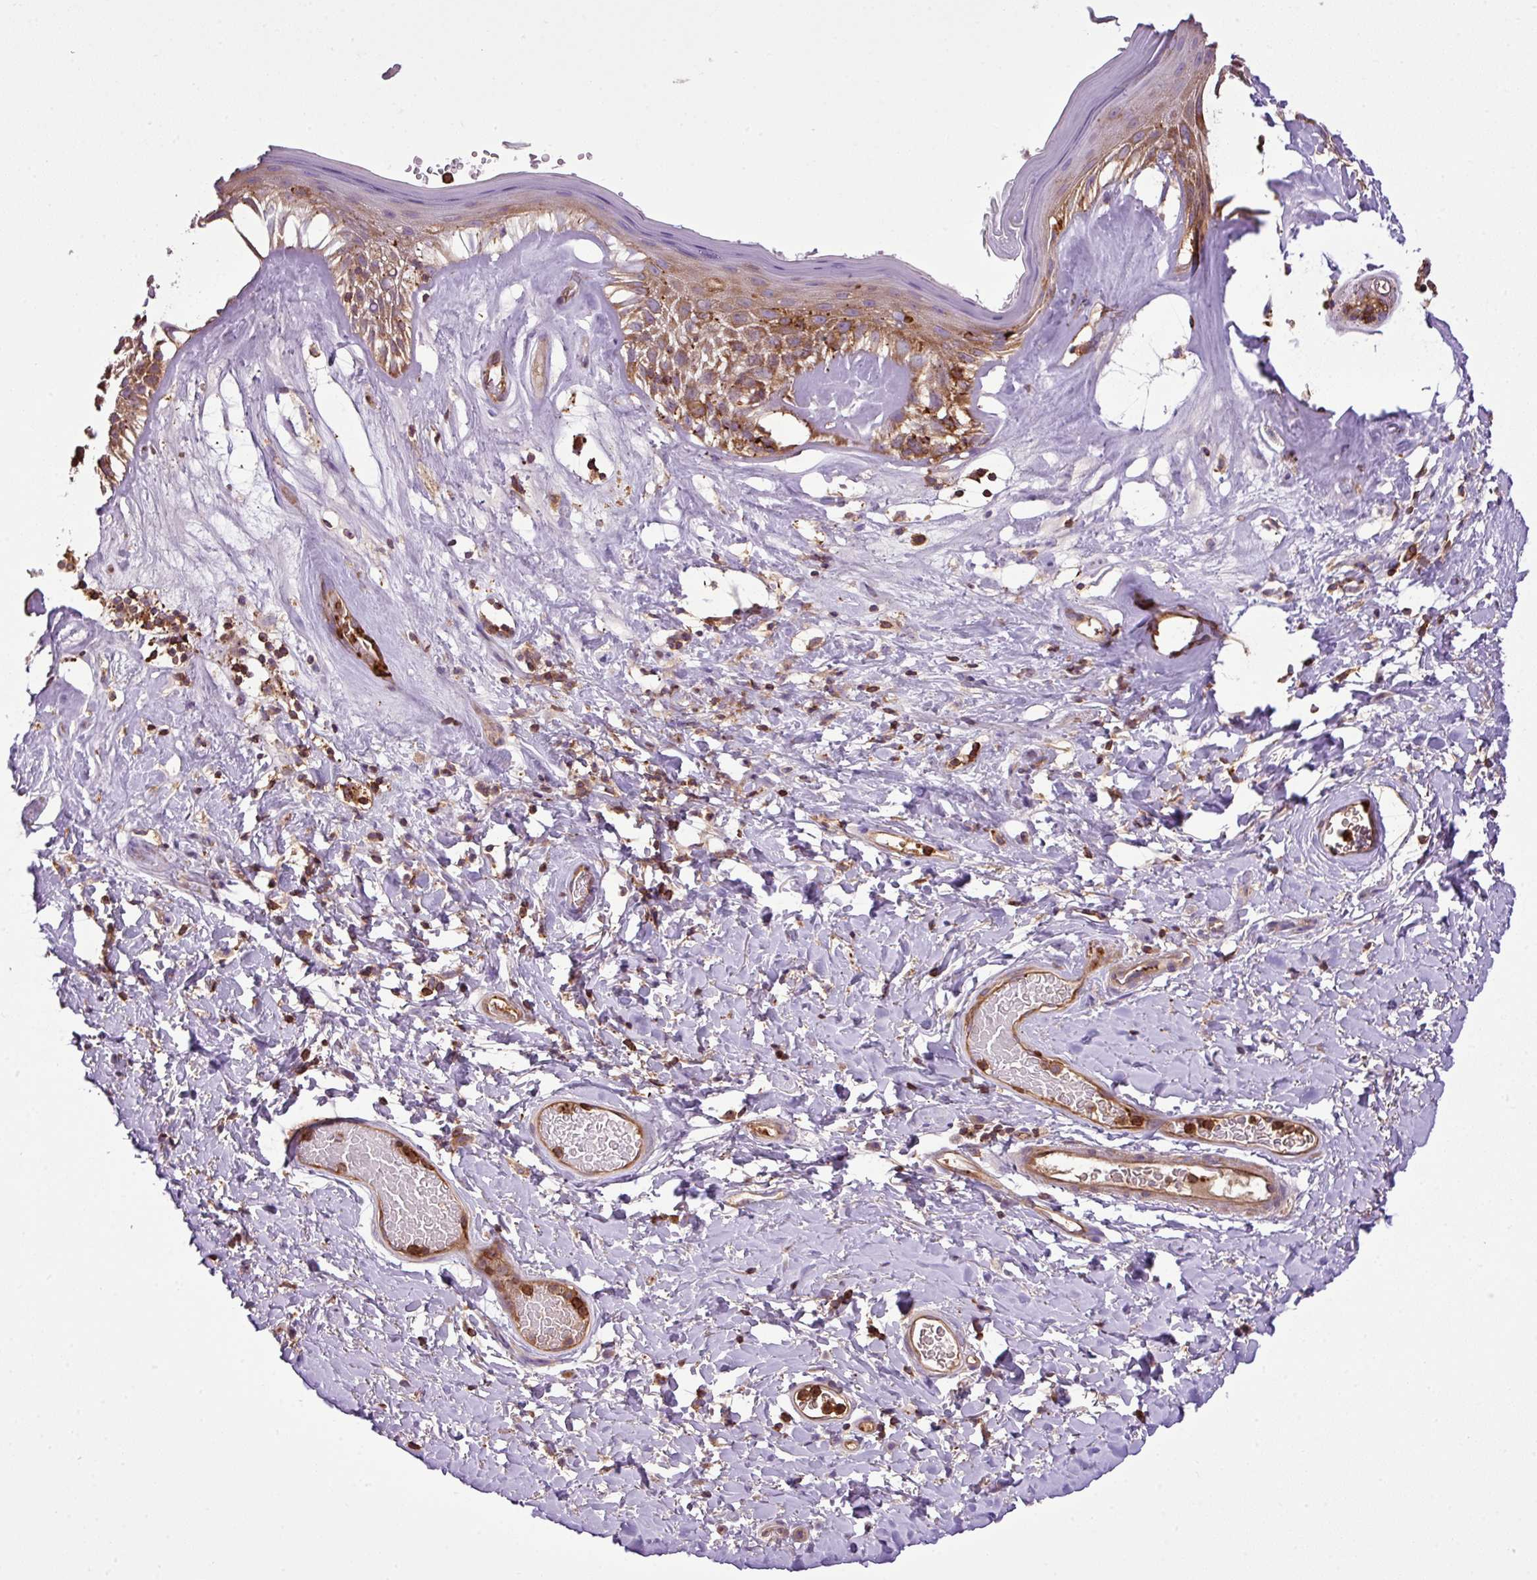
{"staining": {"intensity": "moderate", "quantity": "25%-75%", "location": "cytoplasmic/membranous"}, "tissue": "skin", "cell_type": "Epidermal cells", "image_type": "normal", "snomed": [{"axis": "morphology", "description": "Normal tissue, NOS"}, {"axis": "morphology", "description": "Inflammation, NOS"}, {"axis": "topography", "description": "Vulva"}], "caption": "Immunohistochemistry (IHC) of unremarkable skin demonstrates medium levels of moderate cytoplasmic/membranous positivity in approximately 25%-75% of epidermal cells.", "gene": "PGAP6", "patient": {"sex": "female", "age": 86}}